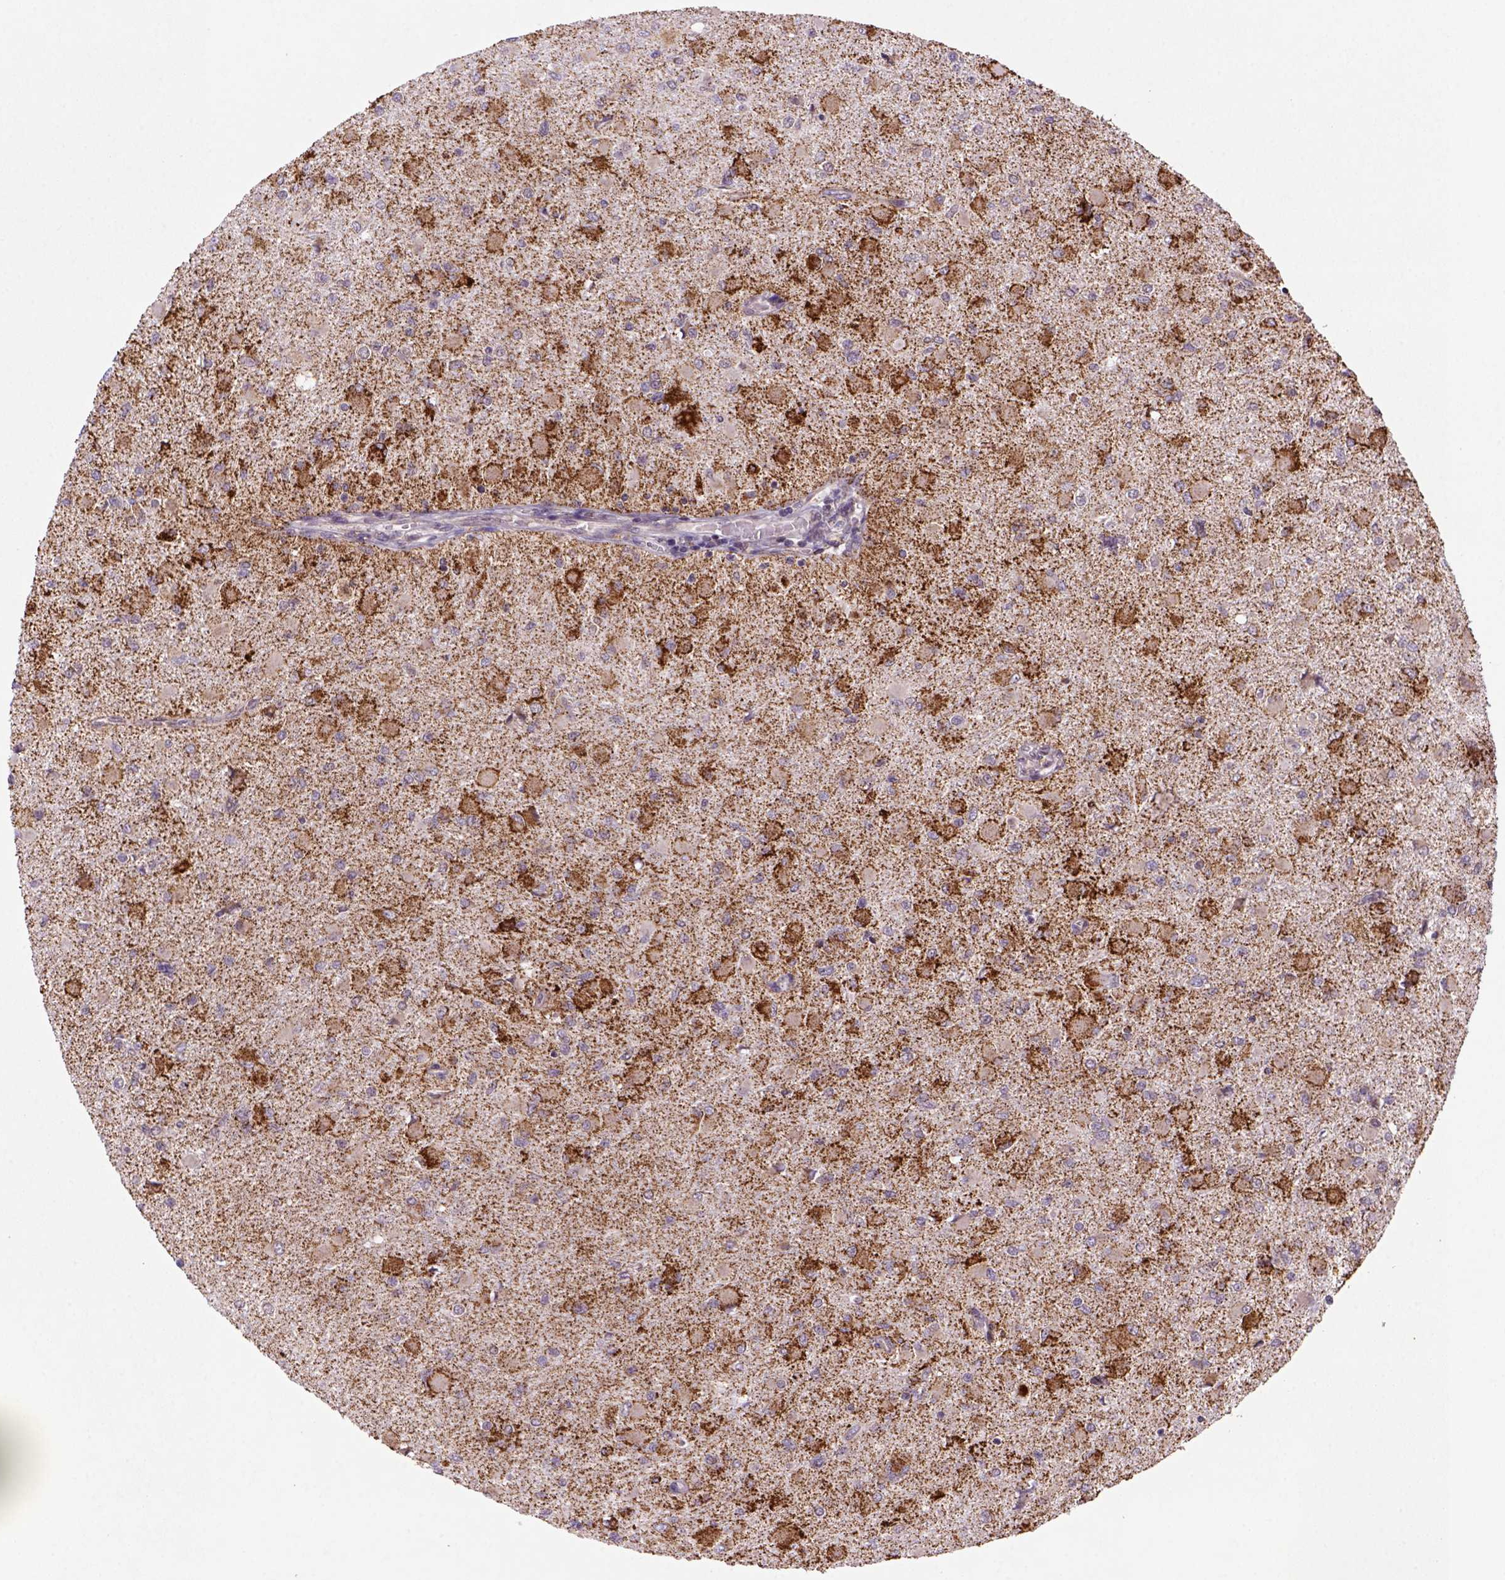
{"staining": {"intensity": "strong", "quantity": ">75%", "location": "cytoplasmic/membranous"}, "tissue": "glioma", "cell_type": "Tumor cells", "image_type": "cancer", "snomed": [{"axis": "morphology", "description": "Glioma, malignant, High grade"}, {"axis": "topography", "description": "Cerebral cortex"}], "caption": "Immunohistochemistry (IHC) staining of high-grade glioma (malignant), which demonstrates high levels of strong cytoplasmic/membranous positivity in about >75% of tumor cells indicating strong cytoplasmic/membranous protein staining. The staining was performed using DAB (3,3'-diaminobenzidine) (brown) for protein detection and nuclei were counterstained in hematoxylin (blue).", "gene": "FZD7", "patient": {"sex": "female", "age": 36}}